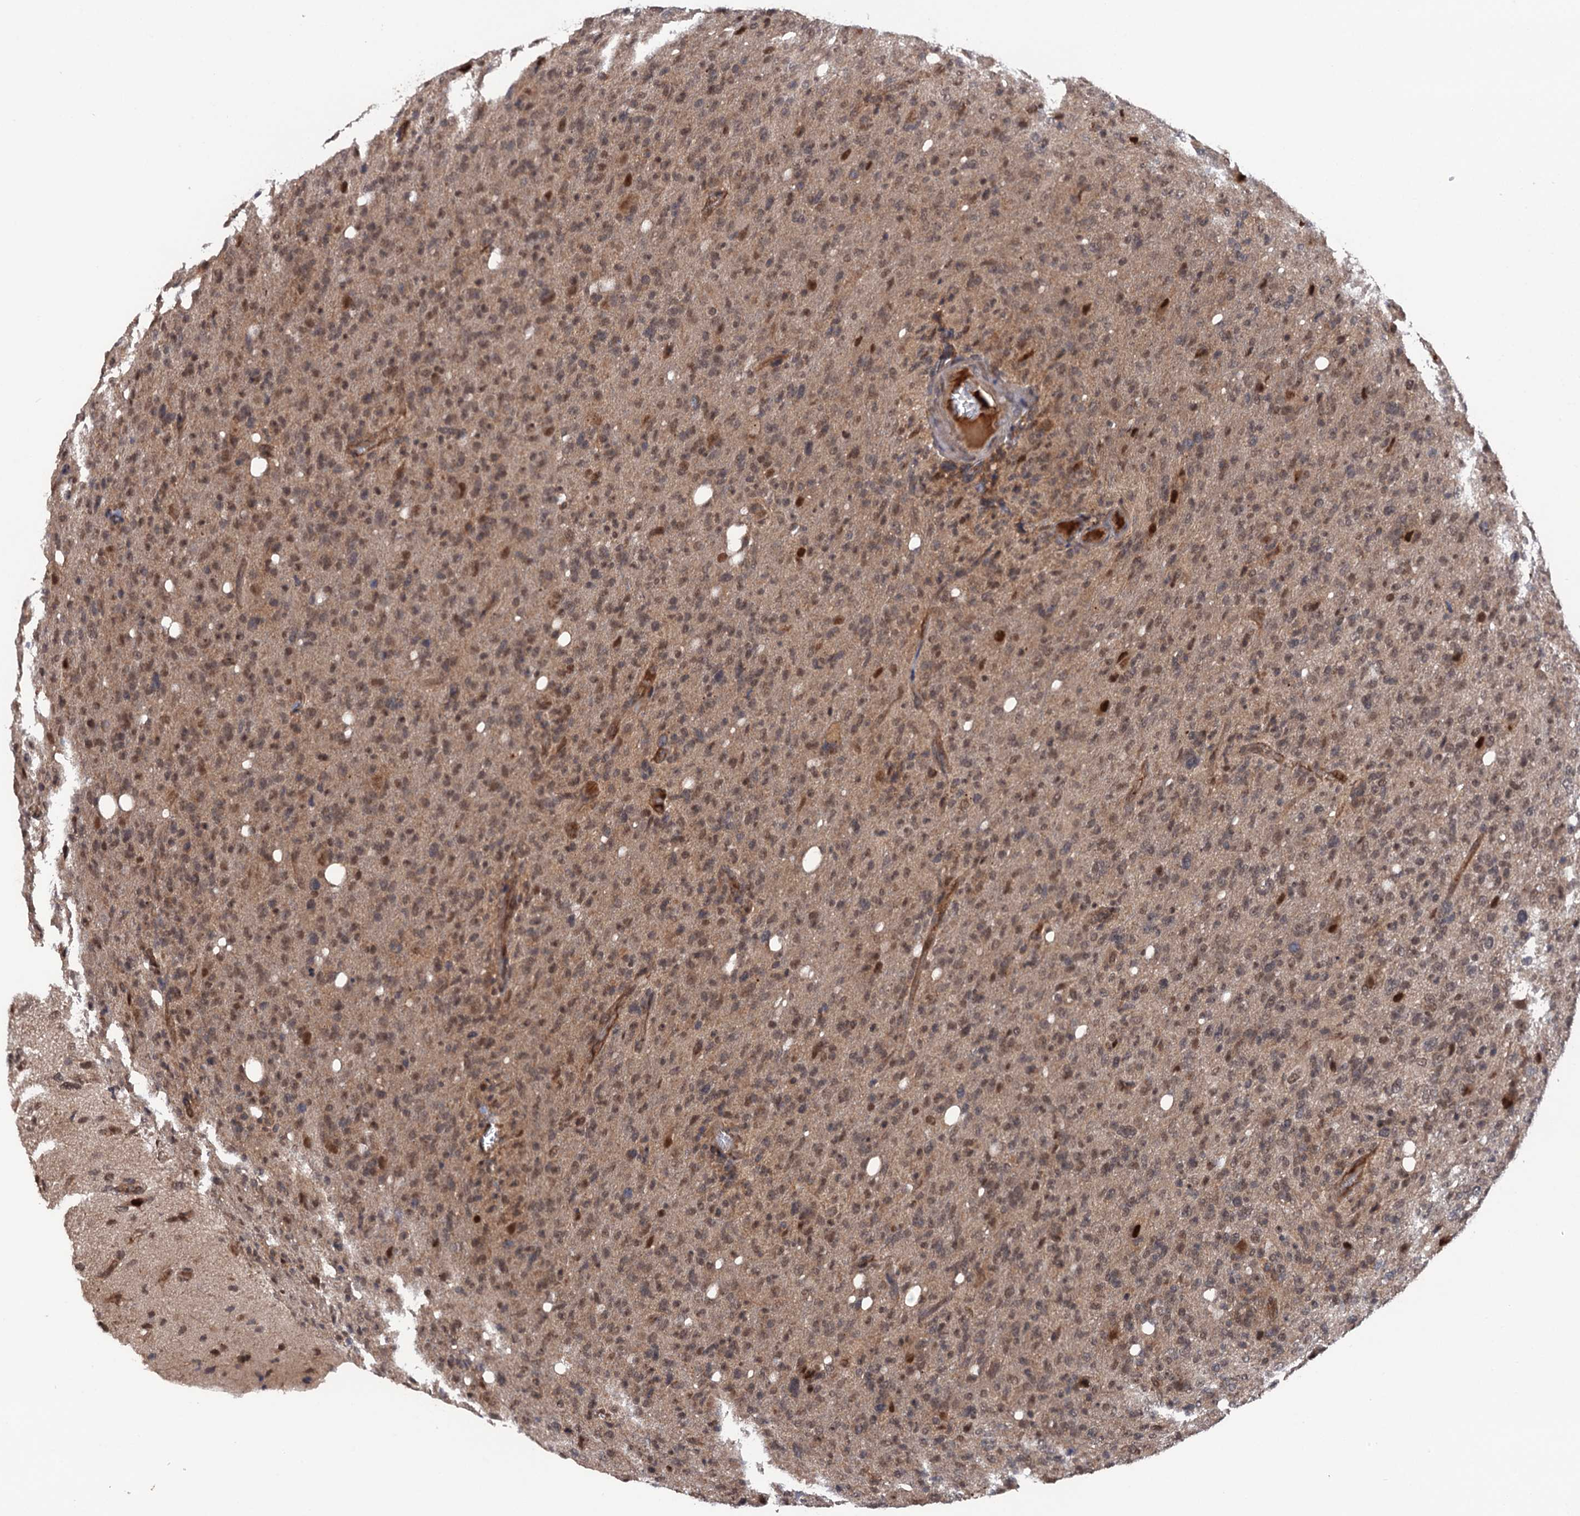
{"staining": {"intensity": "weak", "quantity": "25%-75%", "location": "nuclear"}, "tissue": "glioma", "cell_type": "Tumor cells", "image_type": "cancer", "snomed": [{"axis": "morphology", "description": "Glioma, malignant, High grade"}, {"axis": "topography", "description": "Brain"}], "caption": "The immunohistochemical stain labels weak nuclear expression in tumor cells of glioma tissue.", "gene": "CDC23", "patient": {"sex": "female", "age": 57}}